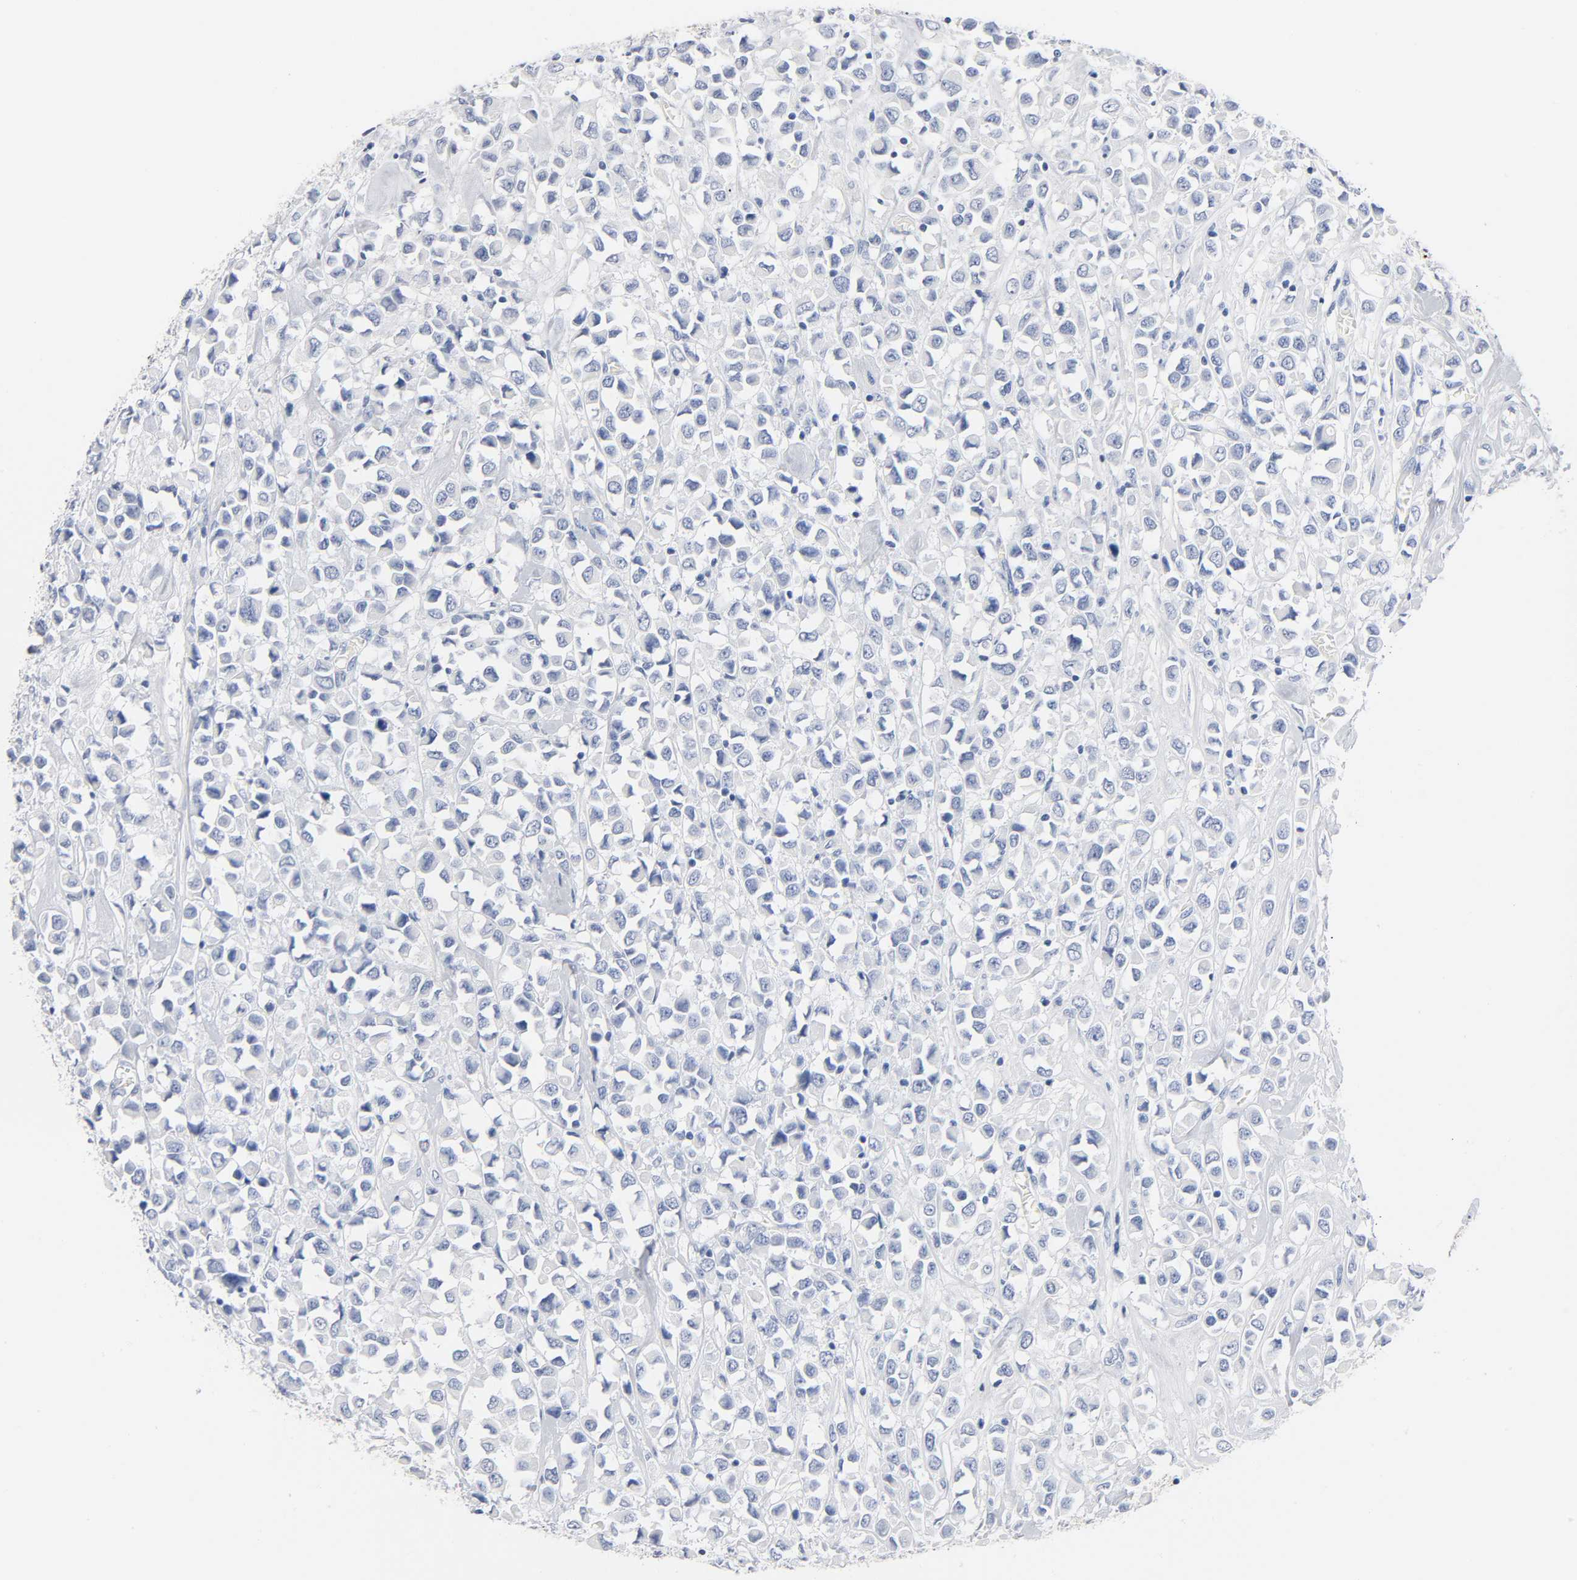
{"staining": {"intensity": "negative", "quantity": "none", "location": "none"}, "tissue": "breast cancer", "cell_type": "Tumor cells", "image_type": "cancer", "snomed": [{"axis": "morphology", "description": "Duct carcinoma"}, {"axis": "topography", "description": "Breast"}], "caption": "DAB (3,3'-diaminobenzidine) immunohistochemical staining of human breast cancer exhibits no significant staining in tumor cells. (DAB immunohistochemistry with hematoxylin counter stain).", "gene": "ACP3", "patient": {"sex": "female", "age": 61}}